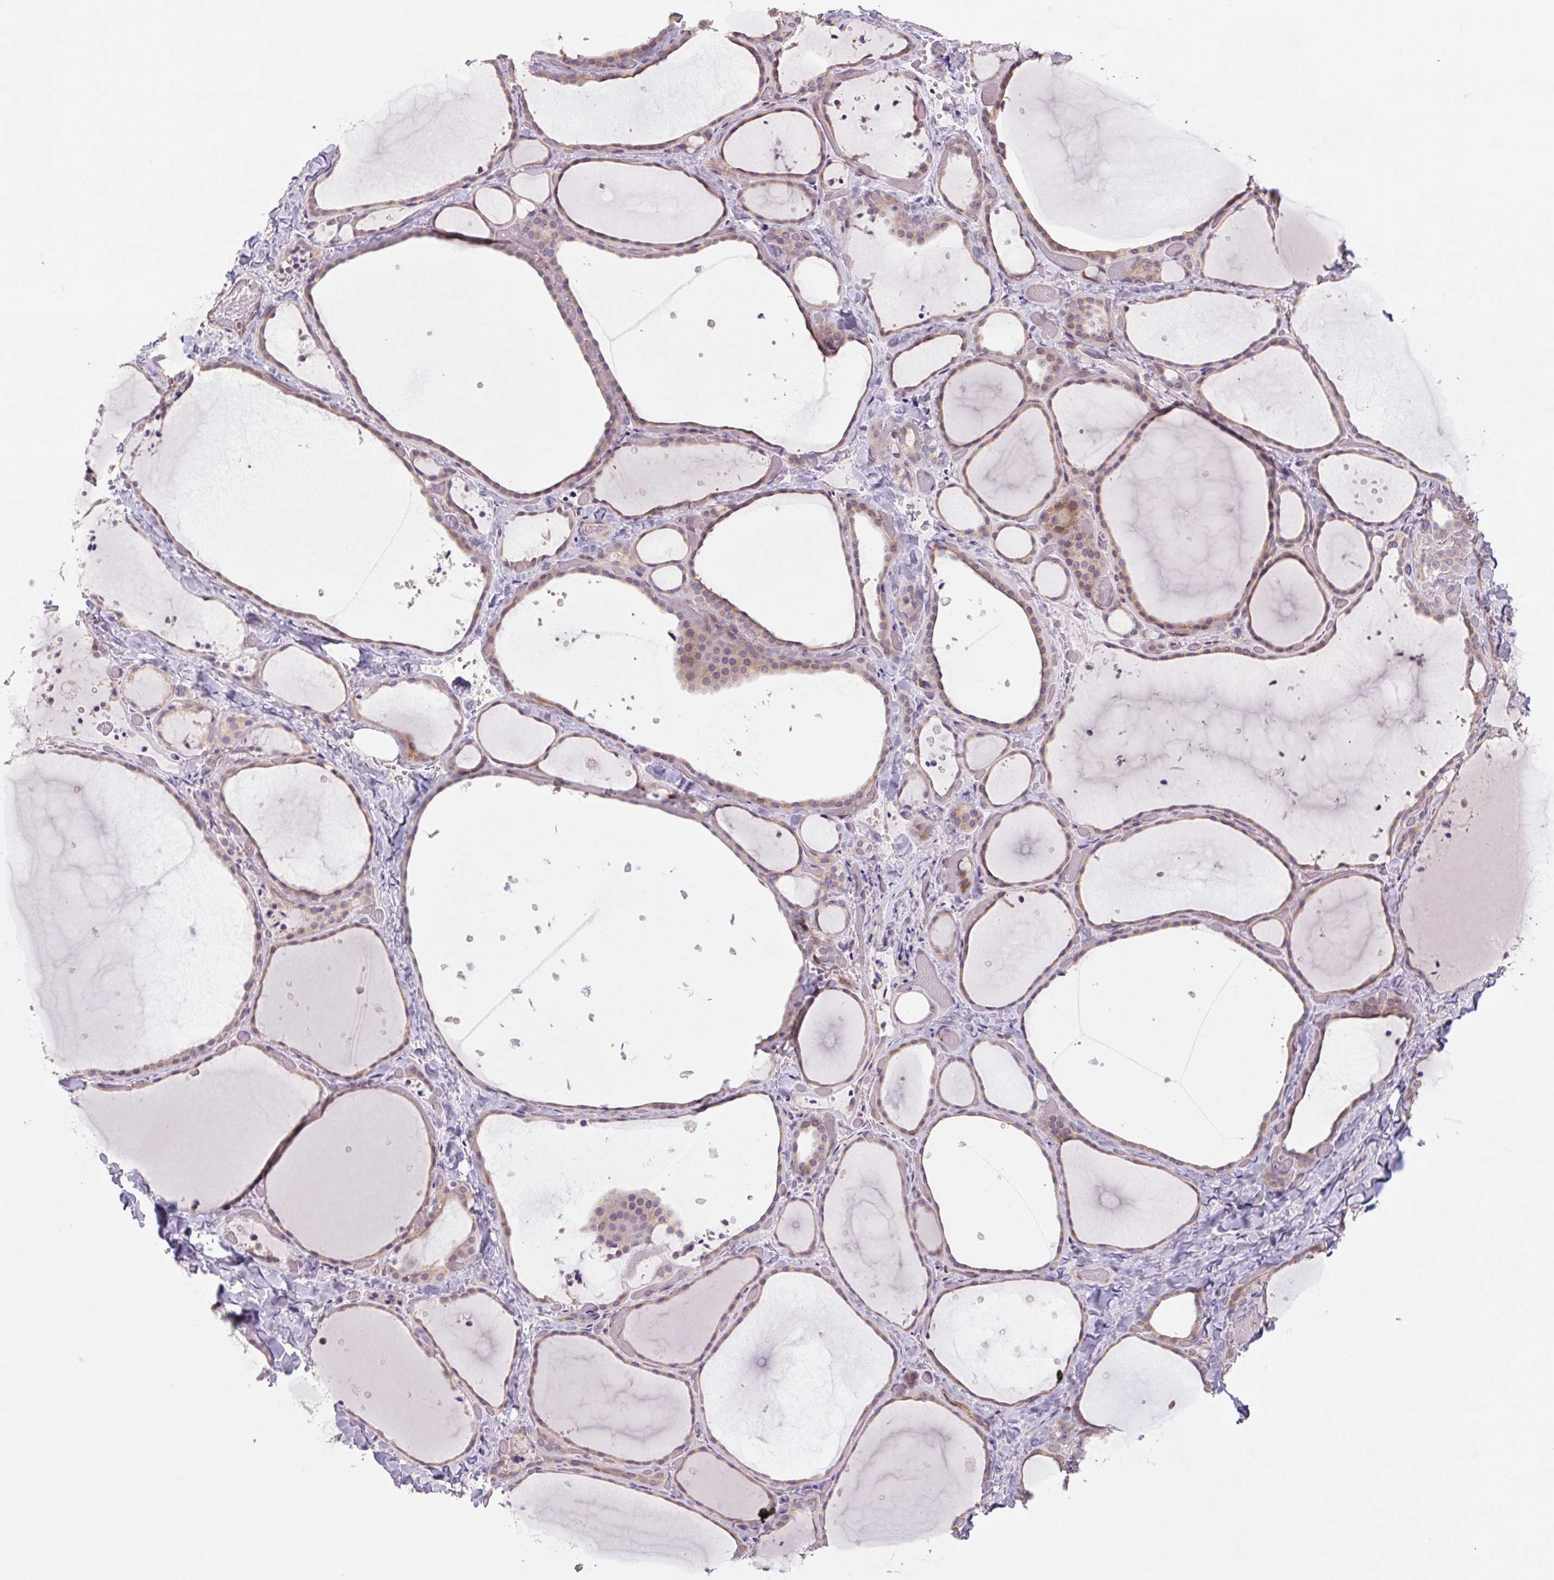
{"staining": {"intensity": "moderate", "quantity": "25%-75%", "location": "cytoplasmic/membranous"}, "tissue": "thyroid gland", "cell_type": "Glandular cells", "image_type": "normal", "snomed": [{"axis": "morphology", "description": "Normal tissue, NOS"}, {"axis": "topography", "description": "Thyroid gland"}], "caption": "Moderate cytoplasmic/membranous expression is seen in approximately 25%-75% of glandular cells in unremarkable thyroid gland. (DAB IHC, brown staining for protein, blue staining for nuclei).", "gene": "PLA2G4A", "patient": {"sex": "female", "age": 36}}